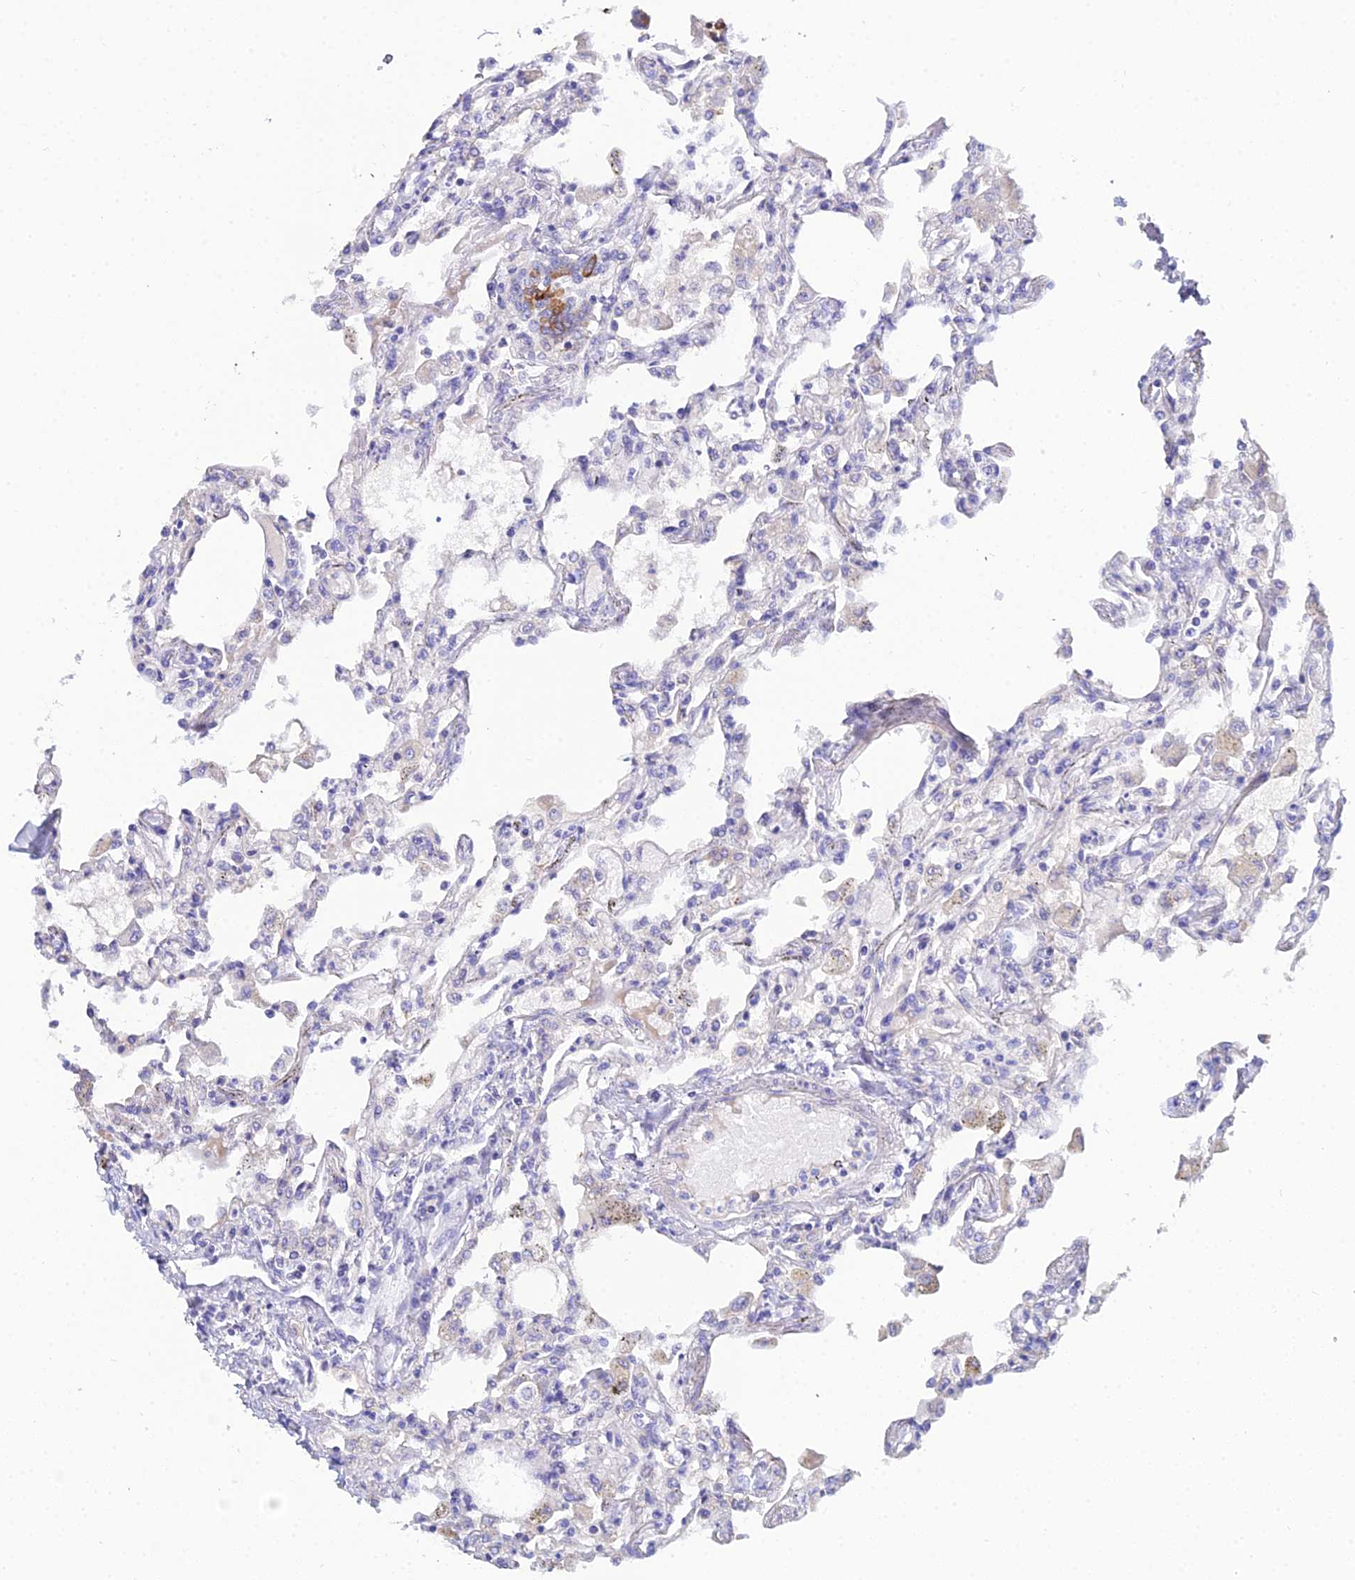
{"staining": {"intensity": "negative", "quantity": "none", "location": "none"}, "tissue": "lung", "cell_type": "Alveolar cells", "image_type": "normal", "snomed": [{"axis": "morphology", "description": "Normal tissue, NOS"}, {"axis": "topography", "description": "Bronchus"}, {"axis": "topography", "description": "Lung"}], "caption": "IHC photomicrograph of unremarkable lung: human lung stained with DAB demonstrates no significant protein positivity in alveolar cells. Brightfield microscopy of IHC stained with DAB (brown) and hematoxylin (blue), captured at high magnification.", "gene": "ZXDA", "patient": {"sex": "female", "age": 49}}